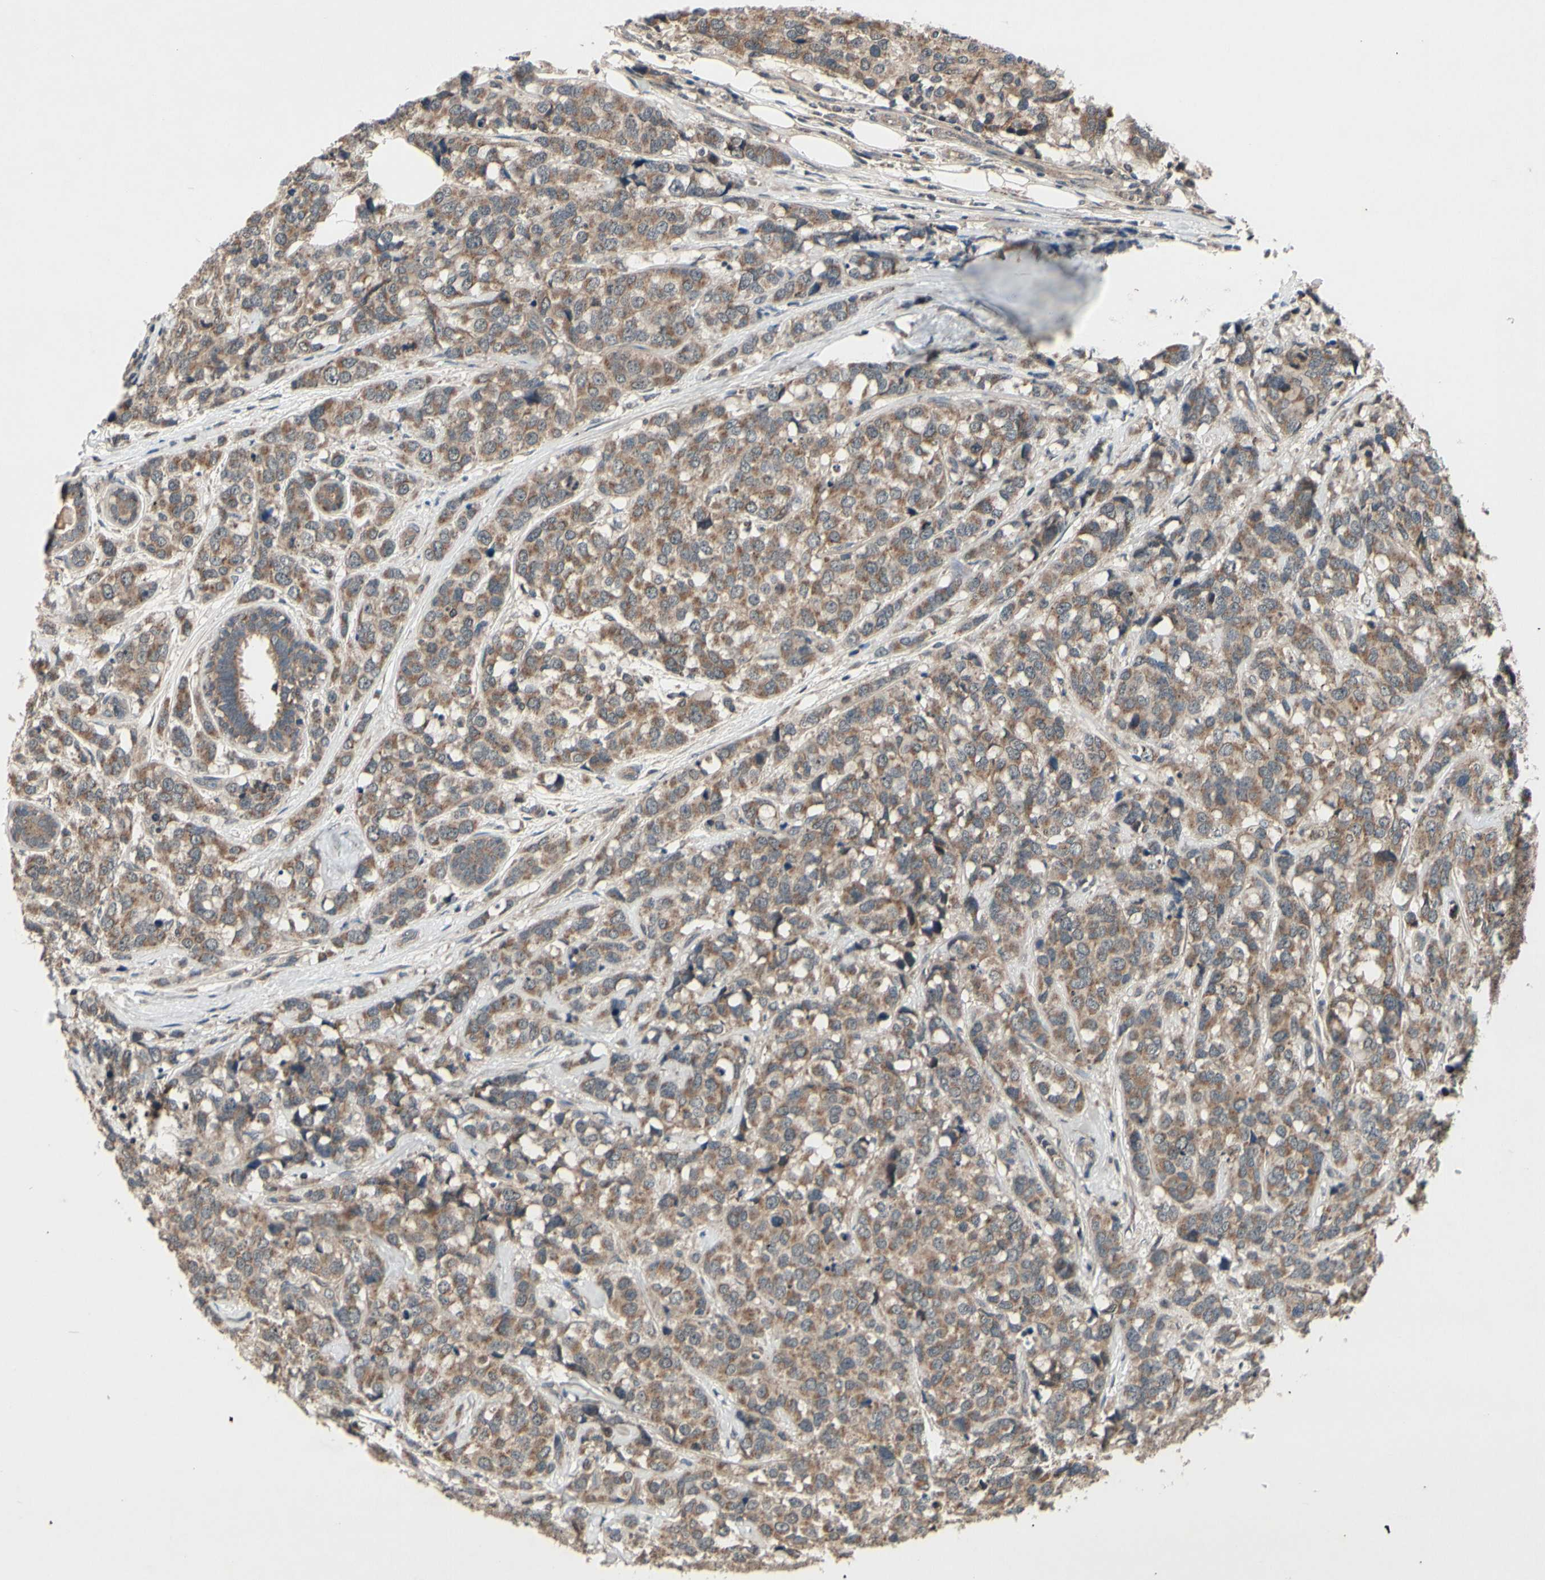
{"staining": {"intensity": "moderate", "quantity": ">75%", "location": "cytoplasmic/membranous"}, "tissue": "breast cancer", "cell_type": "Tumor cells", "image_type": "cancer", "snomed": [{"axis": "morphology", "description": "Lobular carcinoma"}, {"axis": "topography", "description": "Breast"}], "caption": "A medium amount of moderate cytoplasmic/membranous staining is seen in about >75% of tumor cells in breast lobular carcinoma tissue. The staining is performed using DAB brown chromogen to label protein expression. The nuclei are counter-stained blue using hematoxylin.", "gene": "MBTPS2", "patient": {"sex": "female", "age": 59}}